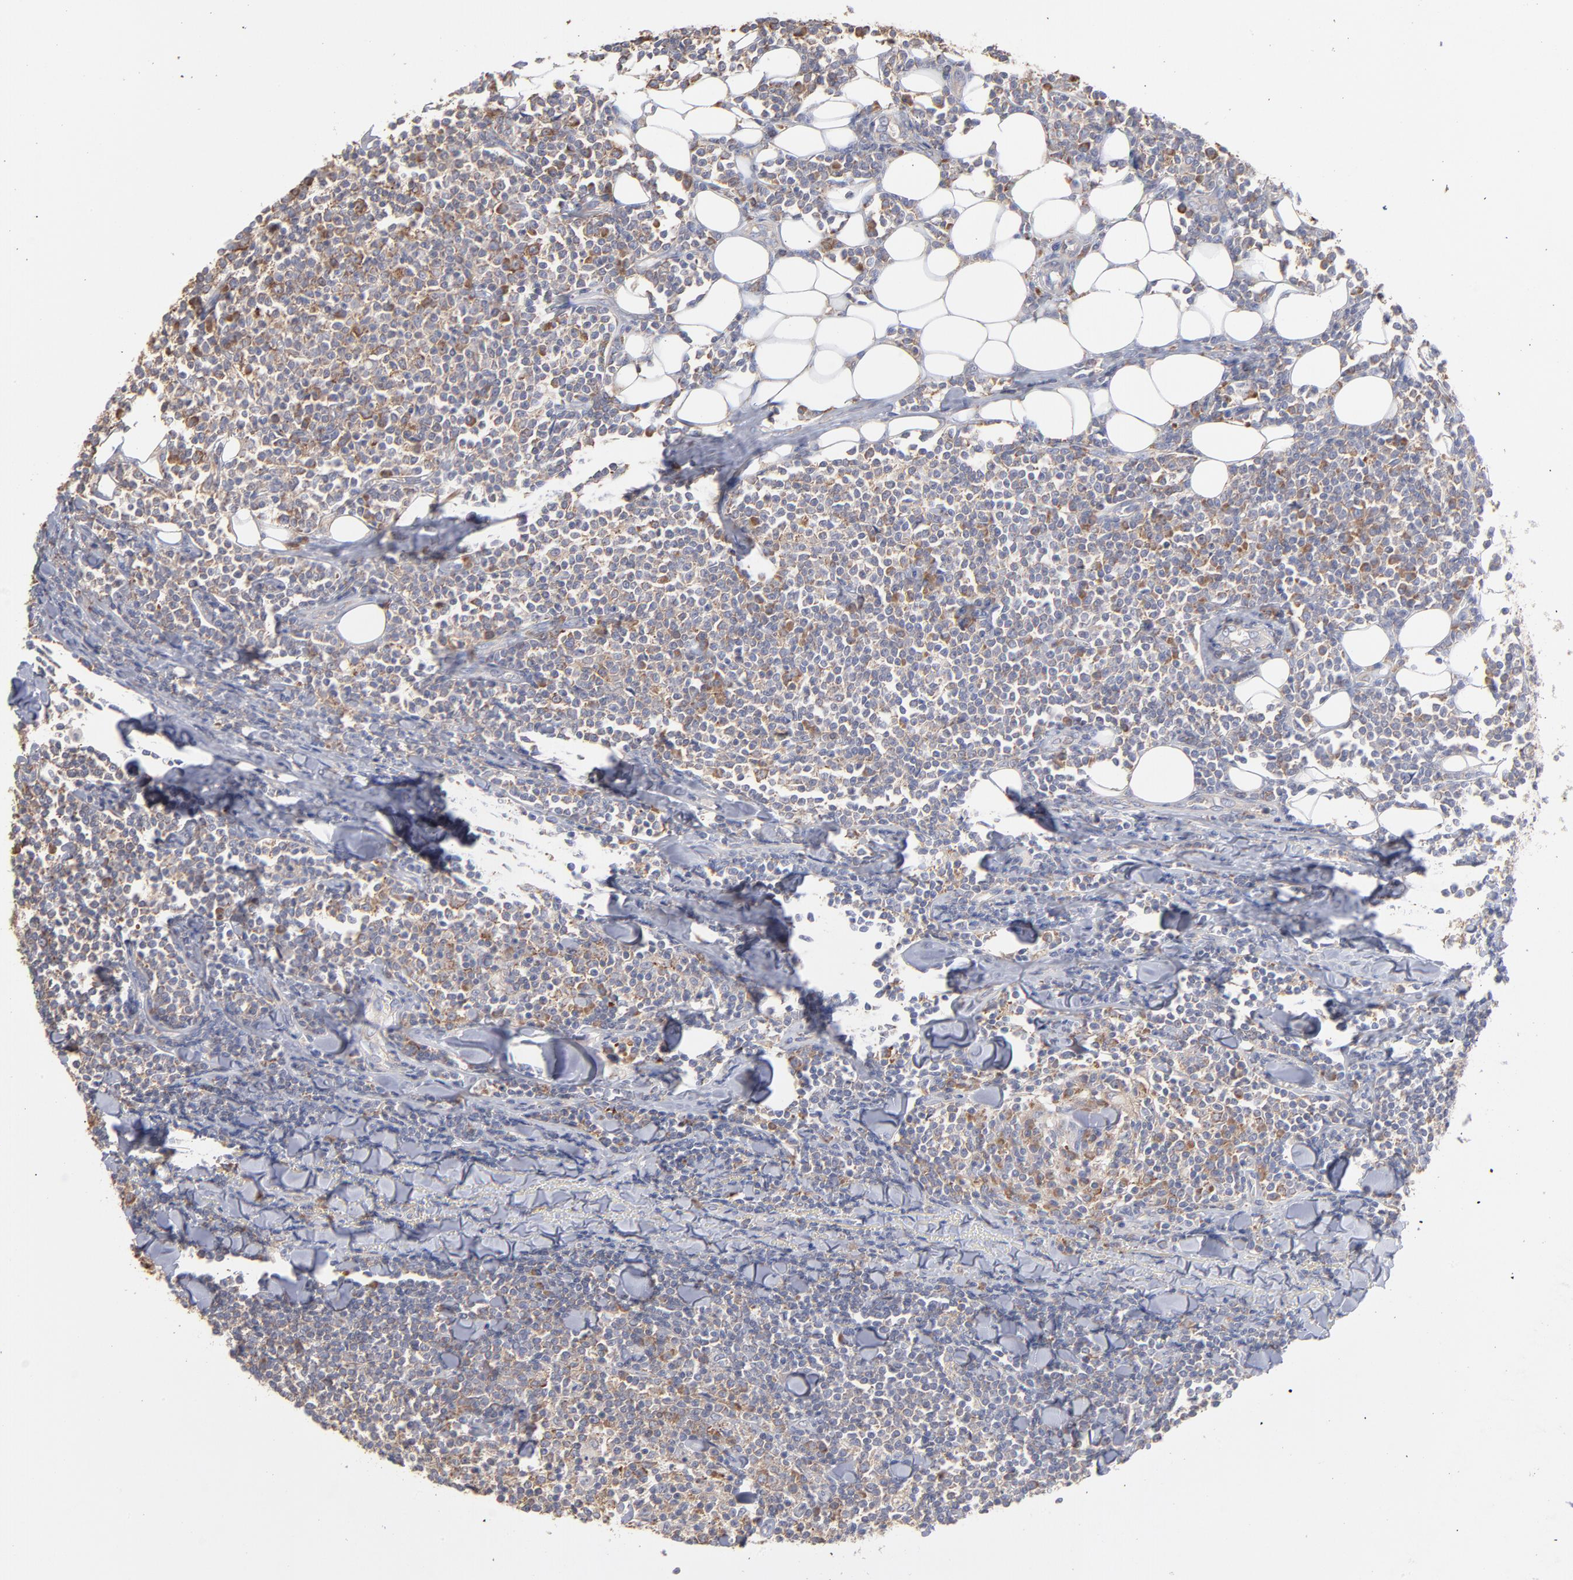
{"staining": {"intensity": "weak", "quantity": "25%-75%", "location": "cytoplasmic/membranous"}, "tissue": "lymphoma", "cell_type": "Tumor cells", "image_type": "cancer", "snomed": [{"axis": "morphology", "description": "Malignant lymphoma, non-Hodgkin's type, Low grade"}, {"axis": "topography", "description": "Soft tissue"}], "caption": "Immunohistochemical staining of human lymphoma displays low levels of weak cytoplasmic/membranous protein expression in approximately 25%-75% of tumor cells.", "gene": "RPL3", "patient": {"sex": "male", "age": 92}}